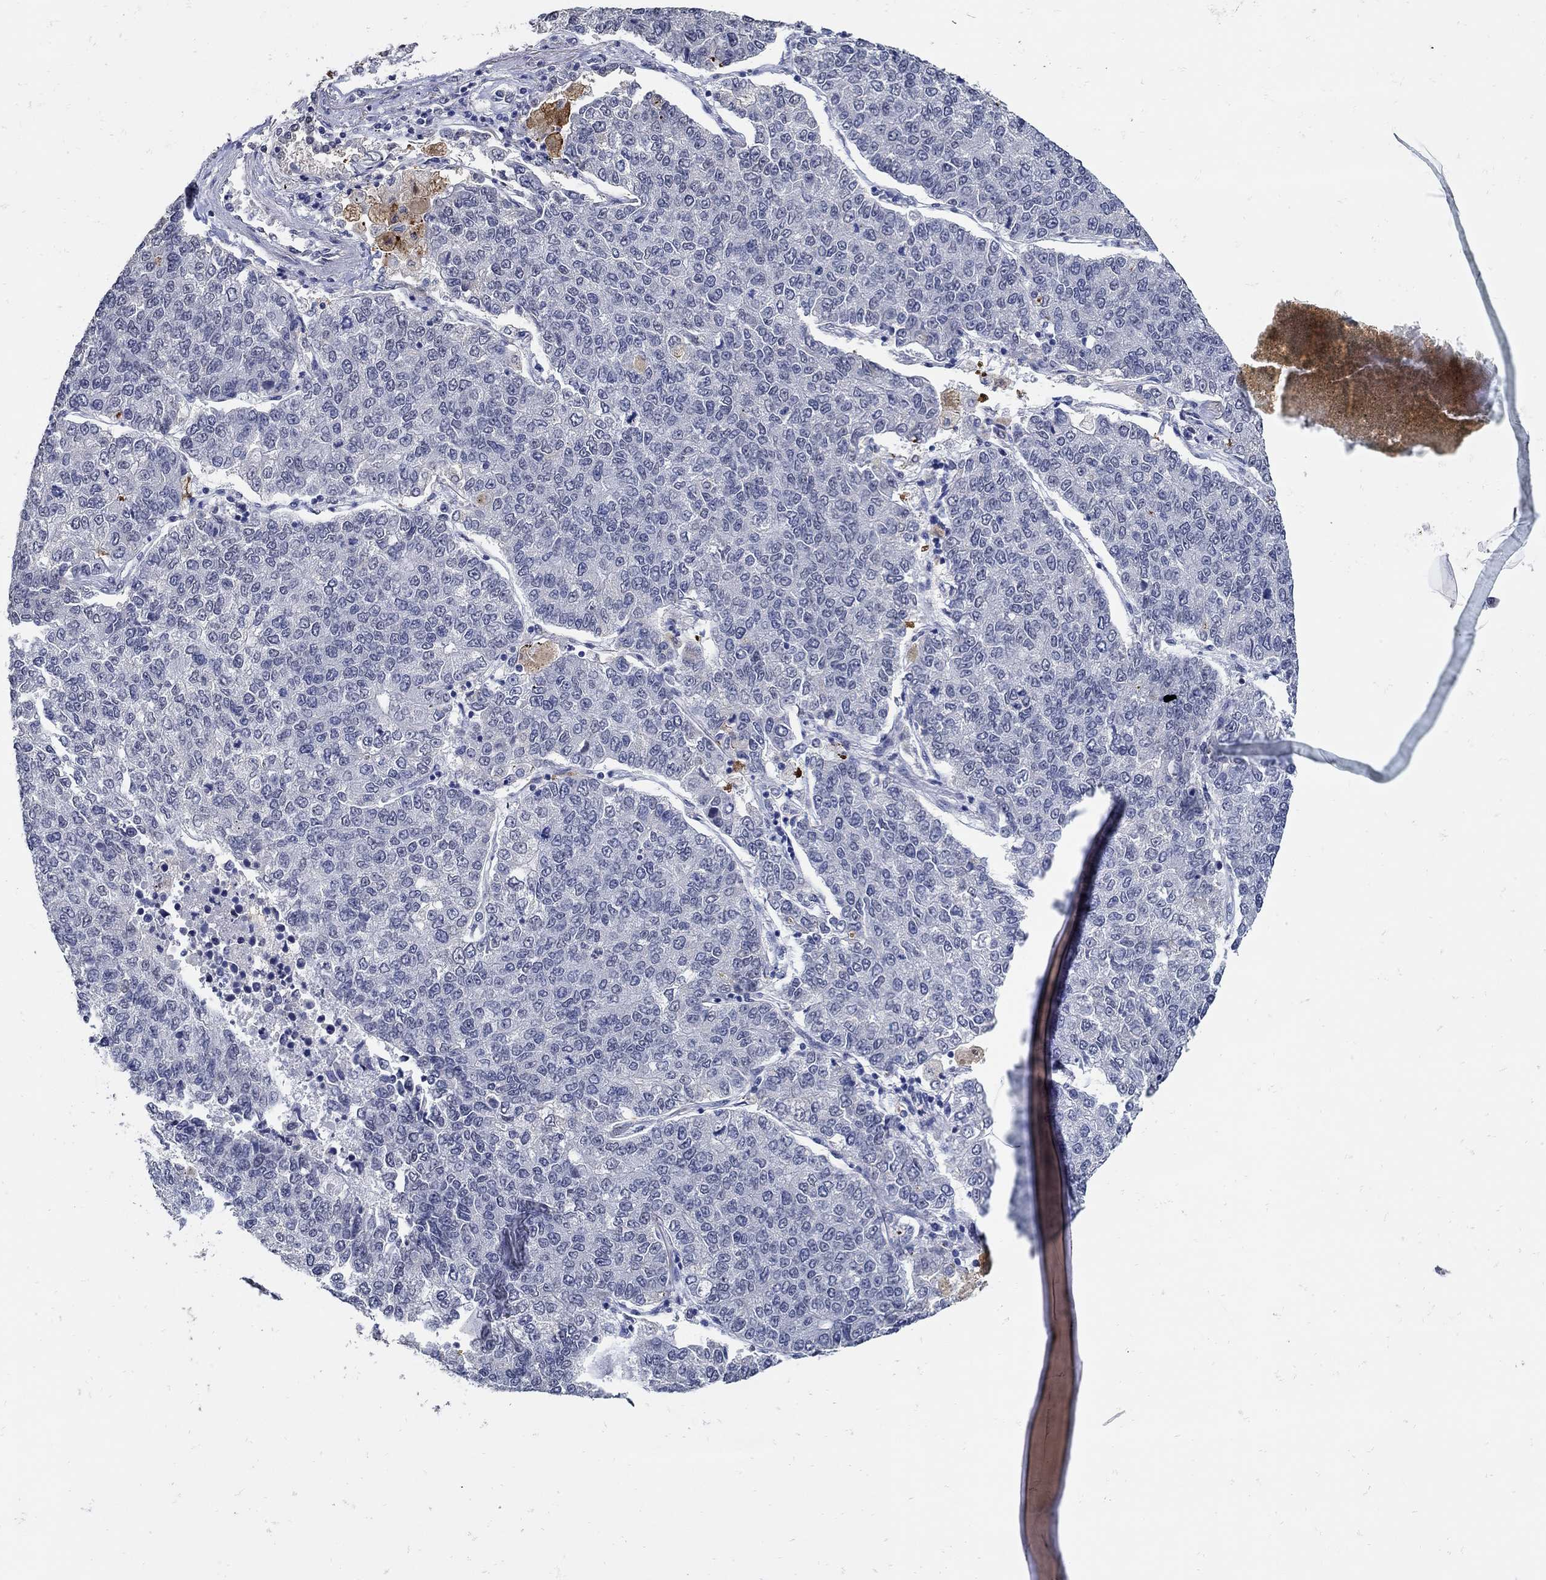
{"staining": {"intensity": "negative", "quantity": "none", "location": "none"}, "tissue": "lung cancer", "cell_type": "Tumor cells", "image_type": "cancer", "snomed": [{"axis": "morphology", "description": "Adenocarcinoma, NOS"}, {"axis": "topography", "description": "Lung"}], "caption": "DAB (3,3'-diaminobenzidine) immunohistochemical staining of human lung cancer displays no significant positivity in tumor cells.", "gene": "KCNN3", "patient": {"sex": "male", "age": 49}}